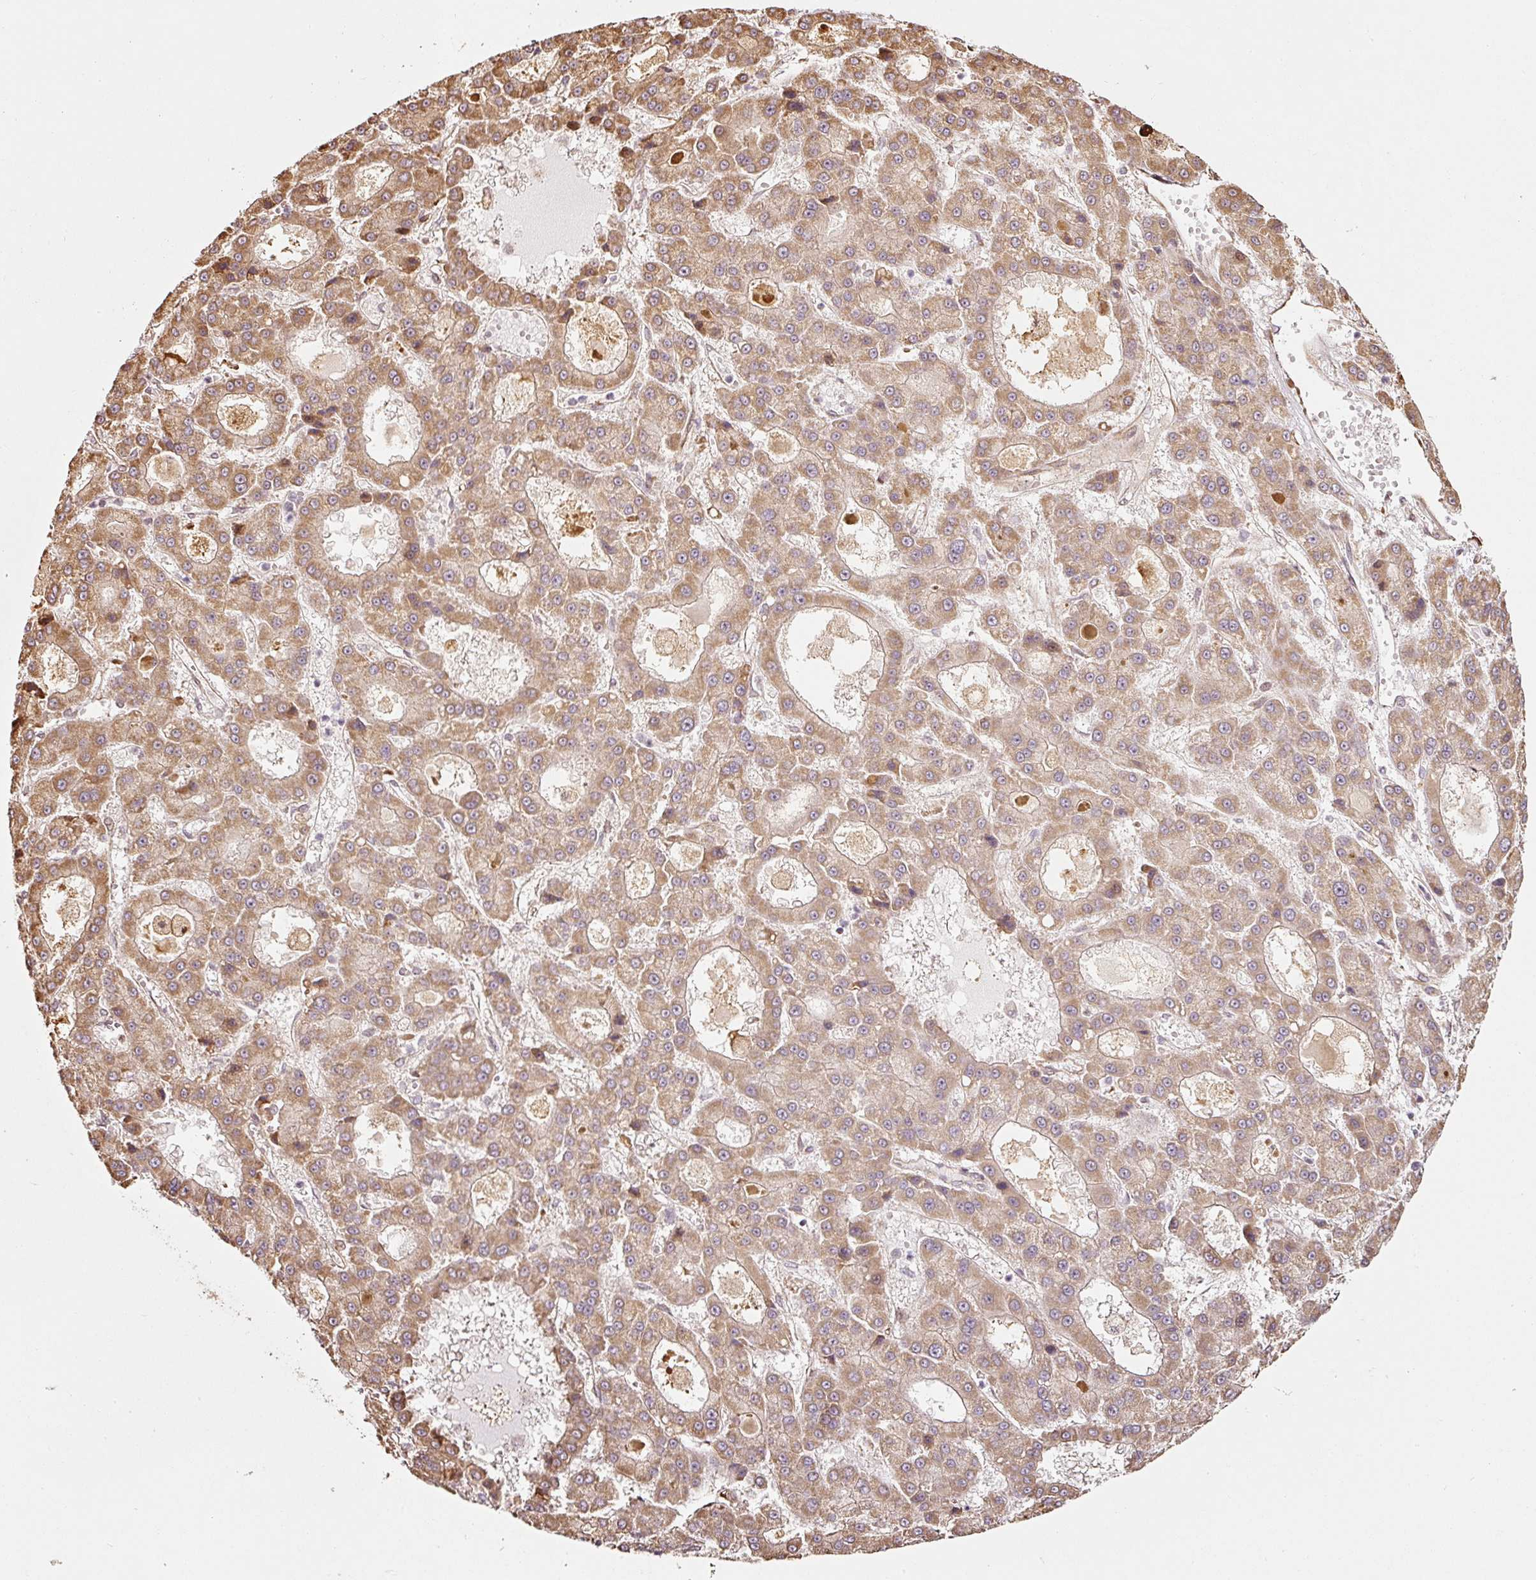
{"staining": {"intensity": "moderate", "quantity": ">75%", "location": "cytoplasmic/membranous"}, "tissue": "liver cancer", "cell_type": "Tumor cells", "image_type": "cancer", "snomed": [{"axis": "morphology", "description": "Carcinoma, Hepatocellular, NOS"}, {"axis": "topography", "description": "Liver"}], "caption": "Protein expression analysis of human liver cancer (hepatocellular carcinoma) reveals moderate cytoplasmic/membranous expression in approximately >75% of tumor cells.", "gene": "ETF1", "patient": {"sex": "male", "age": 70}}